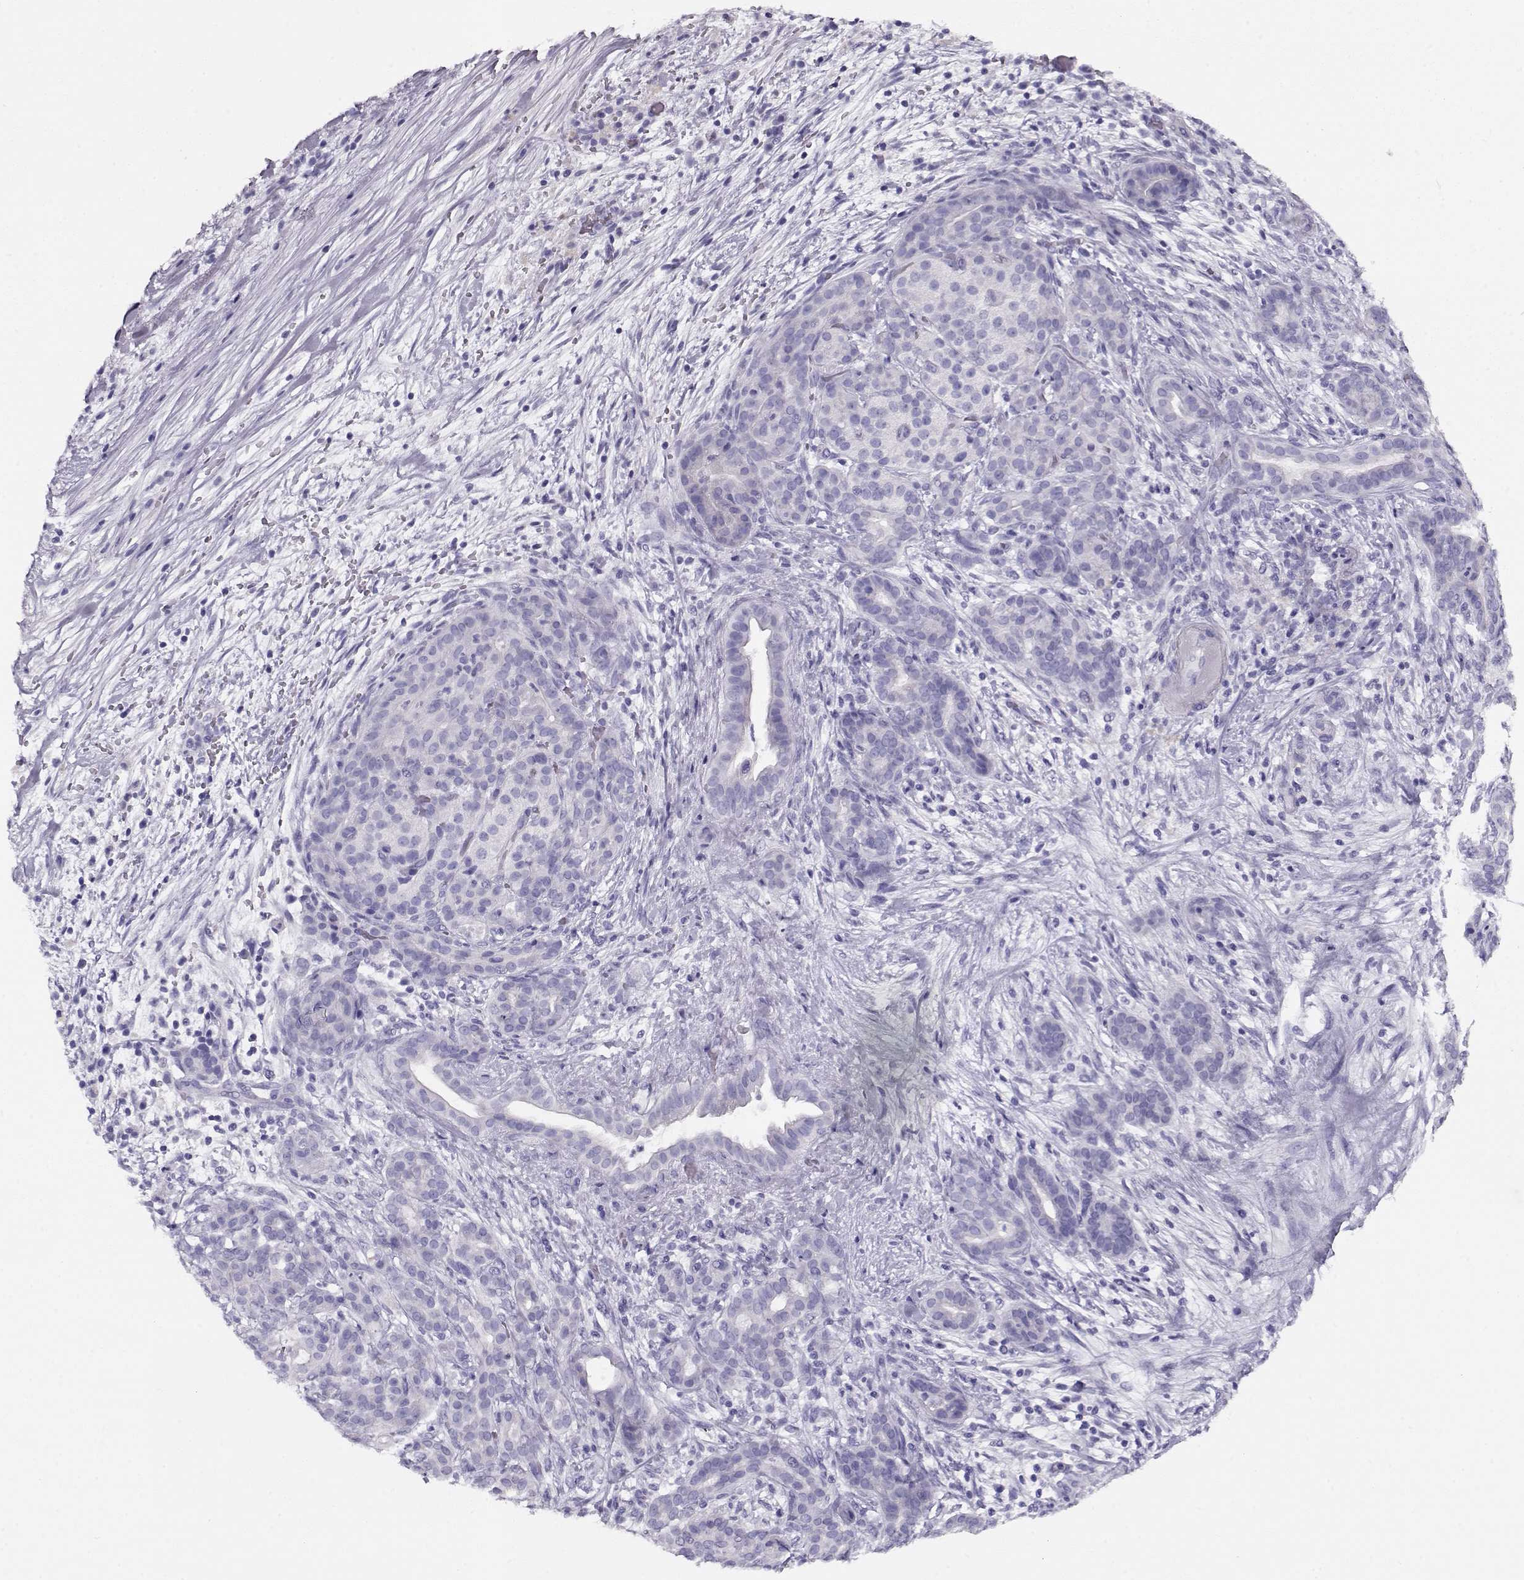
{"staining": {"intensity": "negative", "quantity": "none", "location": "none"}, "tissue": "pancreatic cancer", "cell_type": "Tumor cells", "image_type": "cancer", "snomed": [{"axis": "morphology", "description": "Adenocarcinoma, NOS"}, {"axis": "topography", "description": "Pancreas"}], "caption": "Micrograph shows no significant protein expression in tumor cells of pancreatic cancer.", "gene": "ACTN2", "patient": {"sex": "male", "age": 44}}